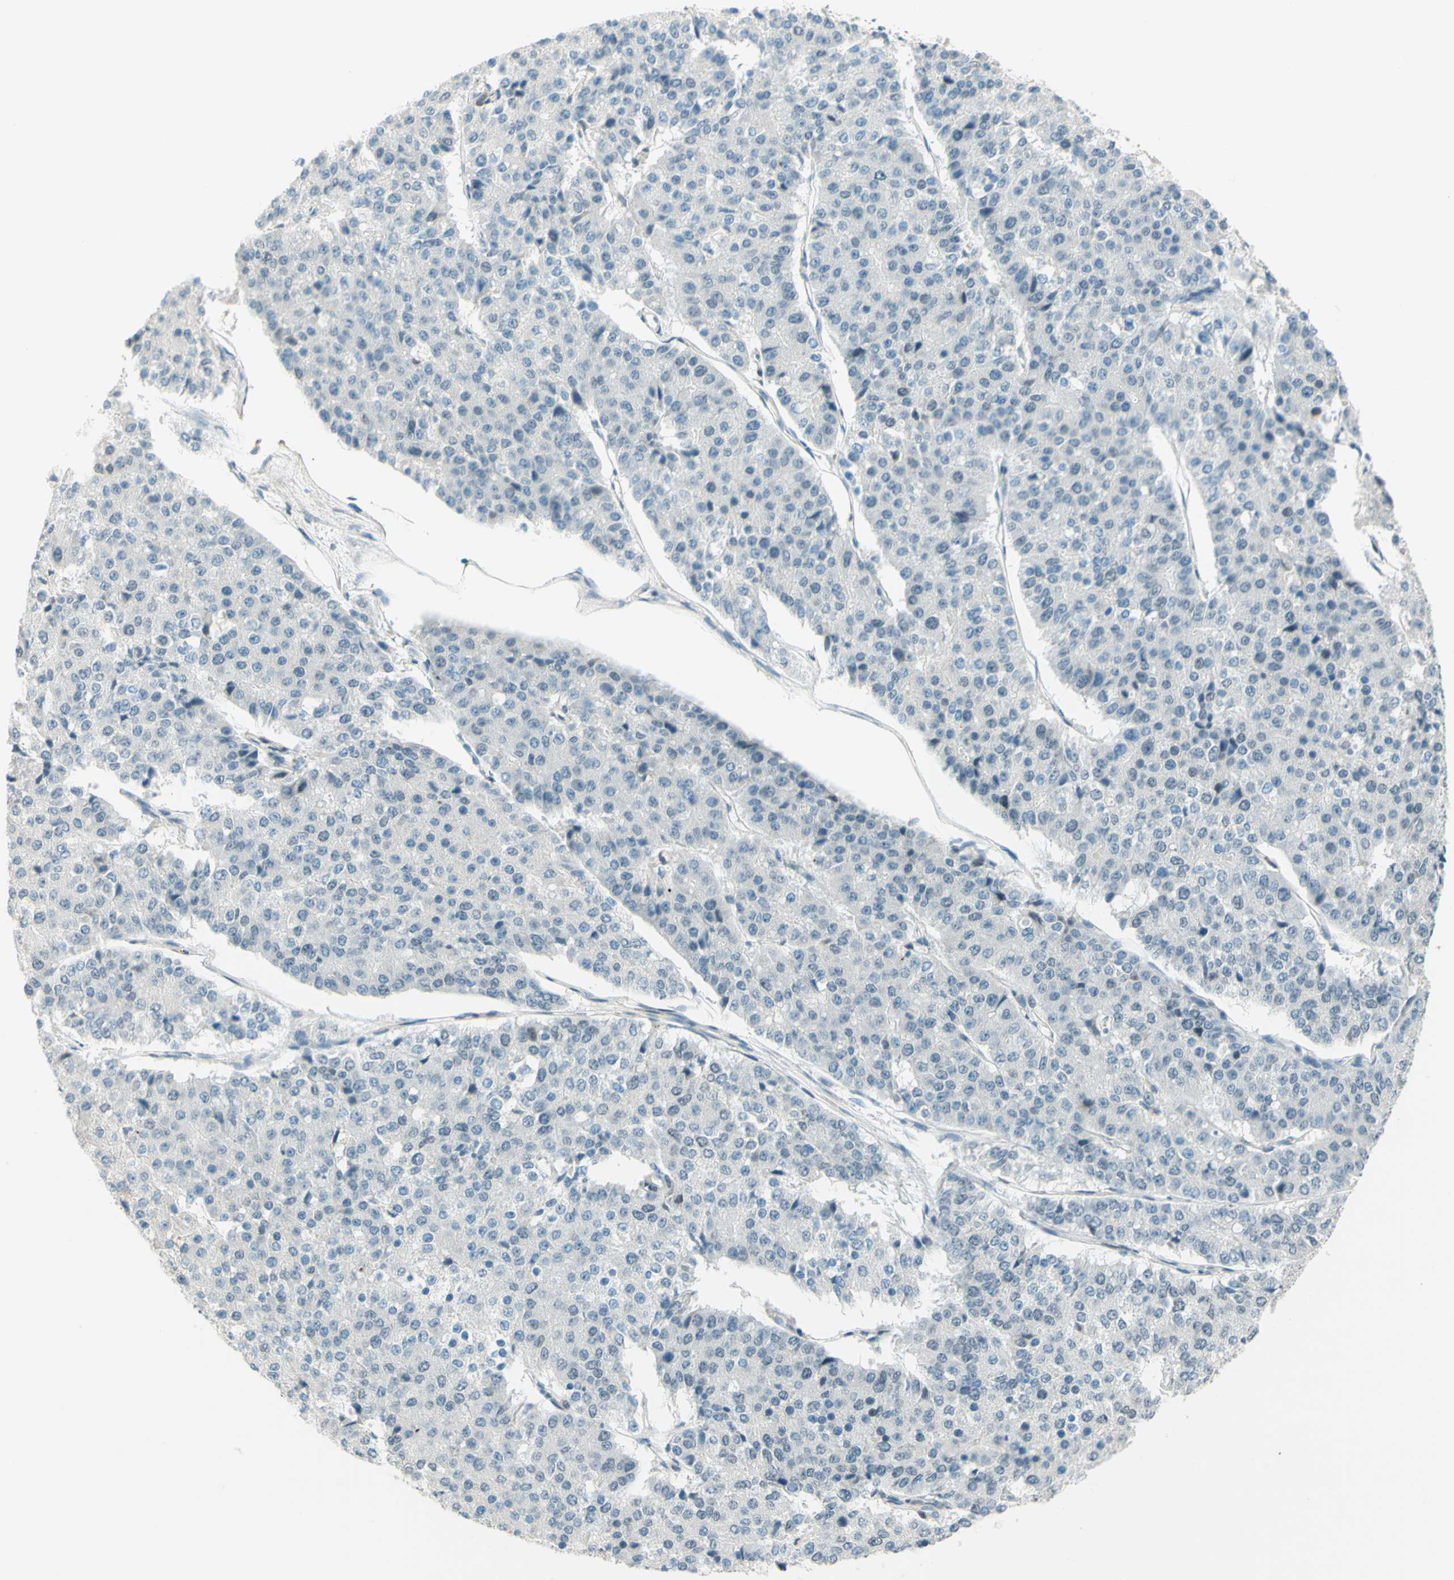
{"staining": {"intensity": "negative", "quantity": "none", "location": "none"}, "tissue": "pancreatic cancer", "cell_type": "Tumor cells", "image_type": "cancer", "snomed": [{"axis": "morphology", "description": "Adenocarcinoma, NOS"}, {"axis": "topography", "description": "Pancreas"}], "caption": "This is an IHC histopathology image of pancreatic cancer. There is no positivity in tumor cells.", "gene": "JPH1", "patient": {"sex": "male", "age": 50}}